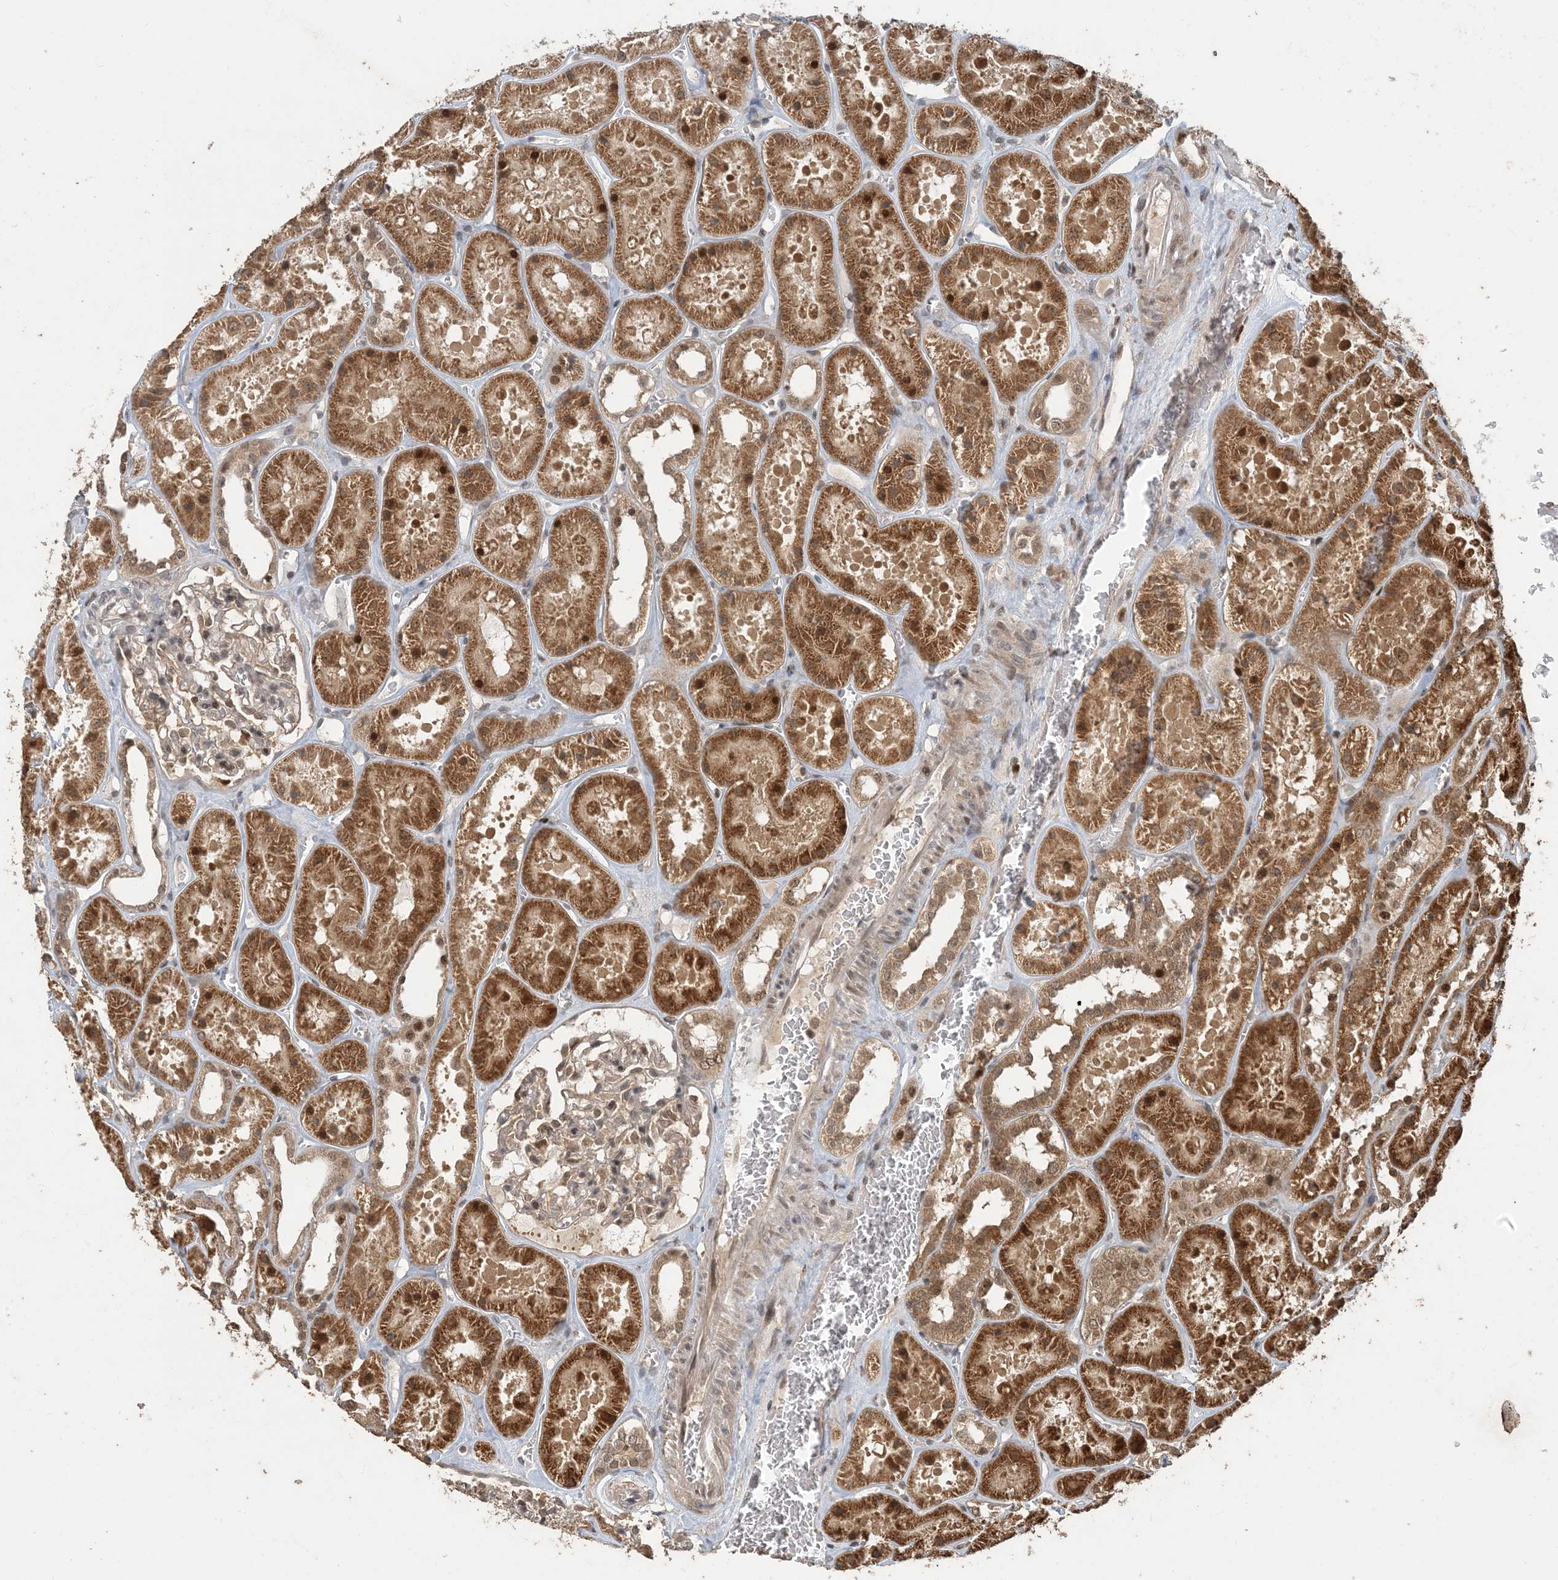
{"staining": {"intensity": "weak", "quantity": ">75%", "location": "cytoplasmic/membranous,nuclear"}, "tissue": "kidney", "cell_type": "Cells in glomeruli", "image_type": "normal", "snomed": [{"axis": "morphology", "description": "Normal tissue, NOS"}, {"axis": "topography", "description": "Kidney"}], "caption": "Immunohistochemical staining of benign human kidney exhibits low levels of weak cytoplasmic/membranous,nuclear expression in approximately >75% of cells in glomeruli.", "gene": "ATP13A2", "patient": {"sex": "female", "age": 41}}